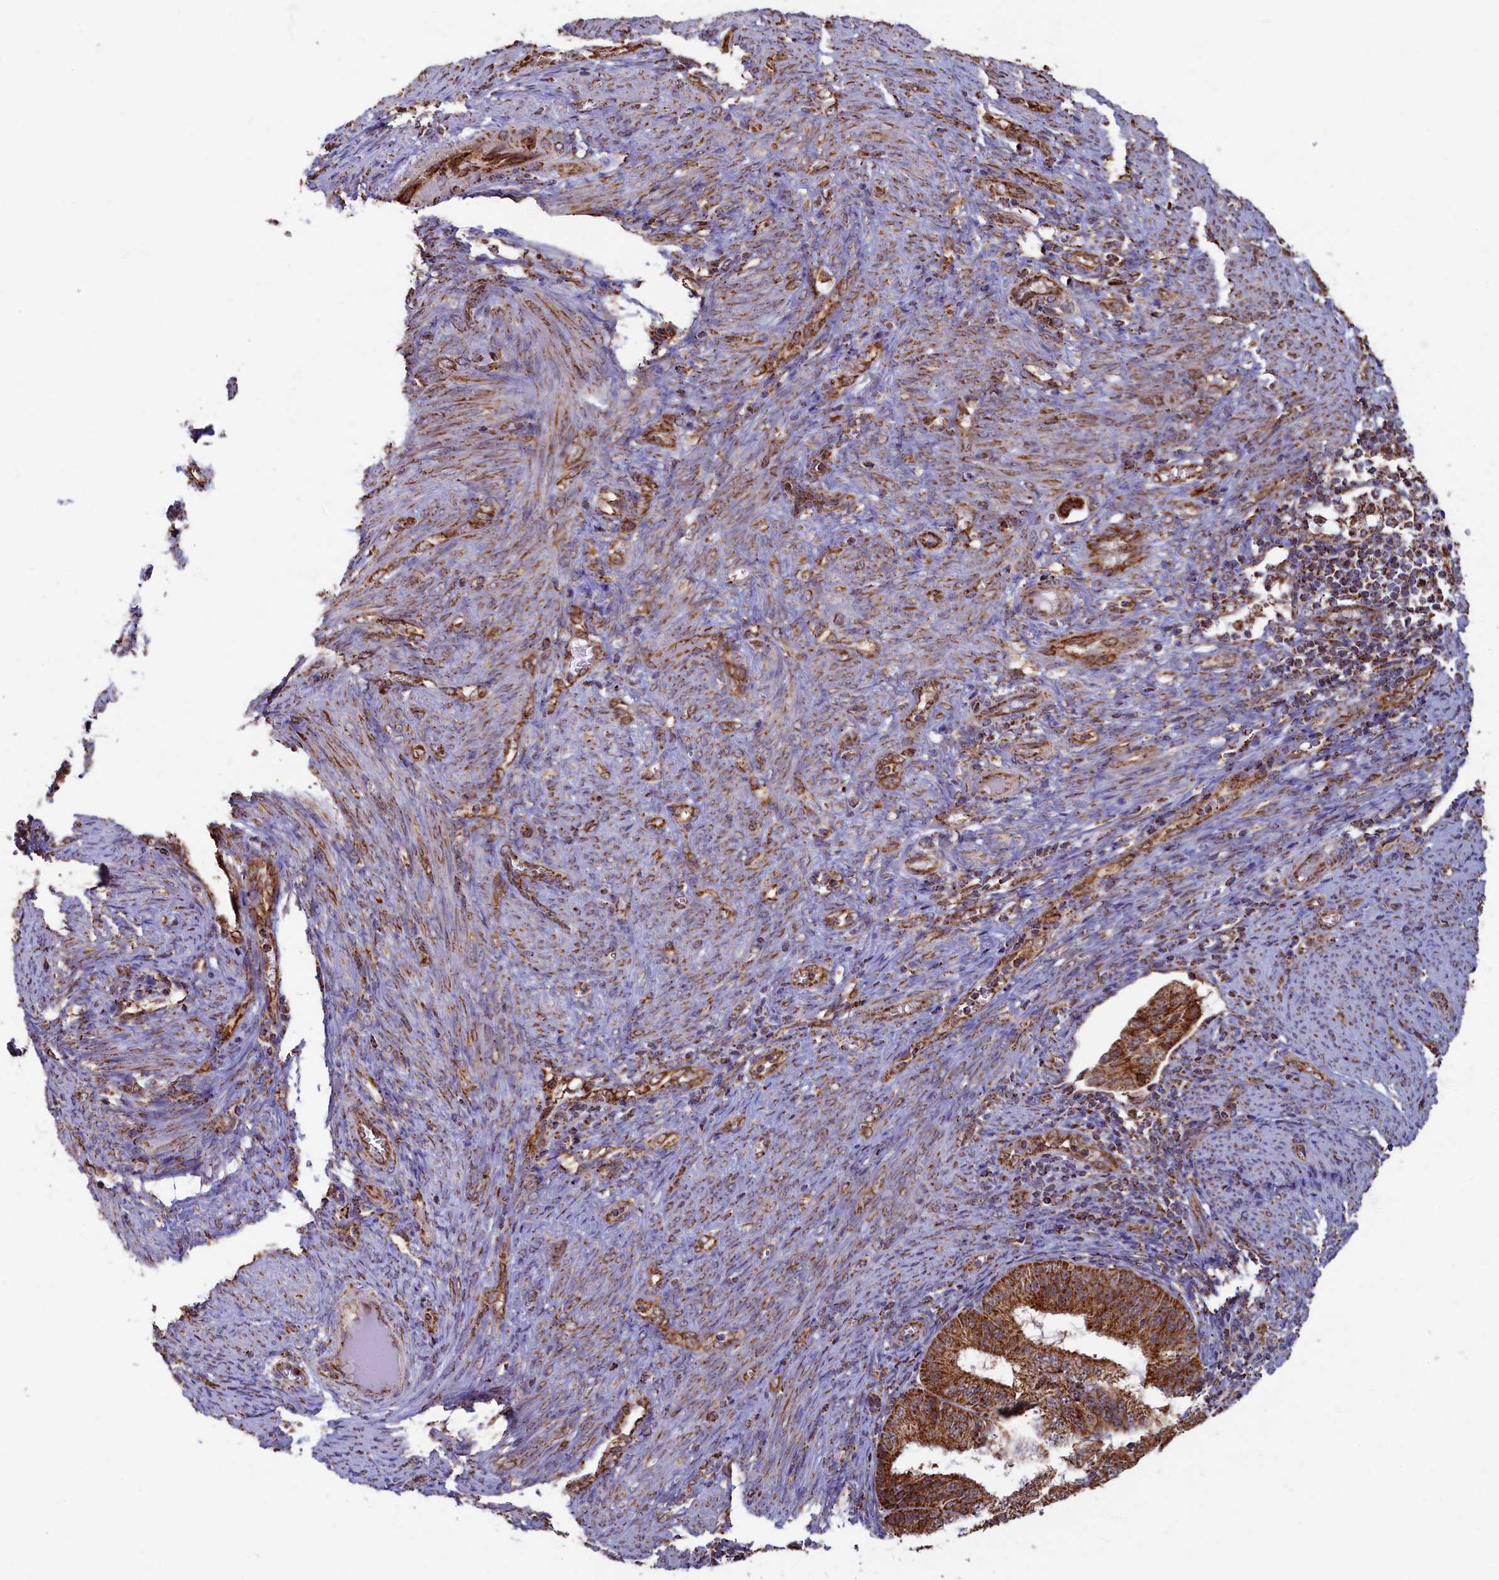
{"staining": {"intensity": "strong", "quantity": ">75%", "location": "cytoplasmic/membranous"}, "tissue": "endometrial cancer", "cell_type": "Tumor cells", "image_type": "cancer", "snomed": [{"axis": "morphology", "description": "Adenocarcinoma, NOS"}, {"axis": "topography", "description": "Endometrium"}], "caption": "Endometrial cancer (adenocarcinoma) stained for a protein (brown) shows strong cytoplasmic/membranous positive staining in approximately >75% of tumor cells.", "gene": "SPR", "patient": {"sex": "female", "age": 51}}